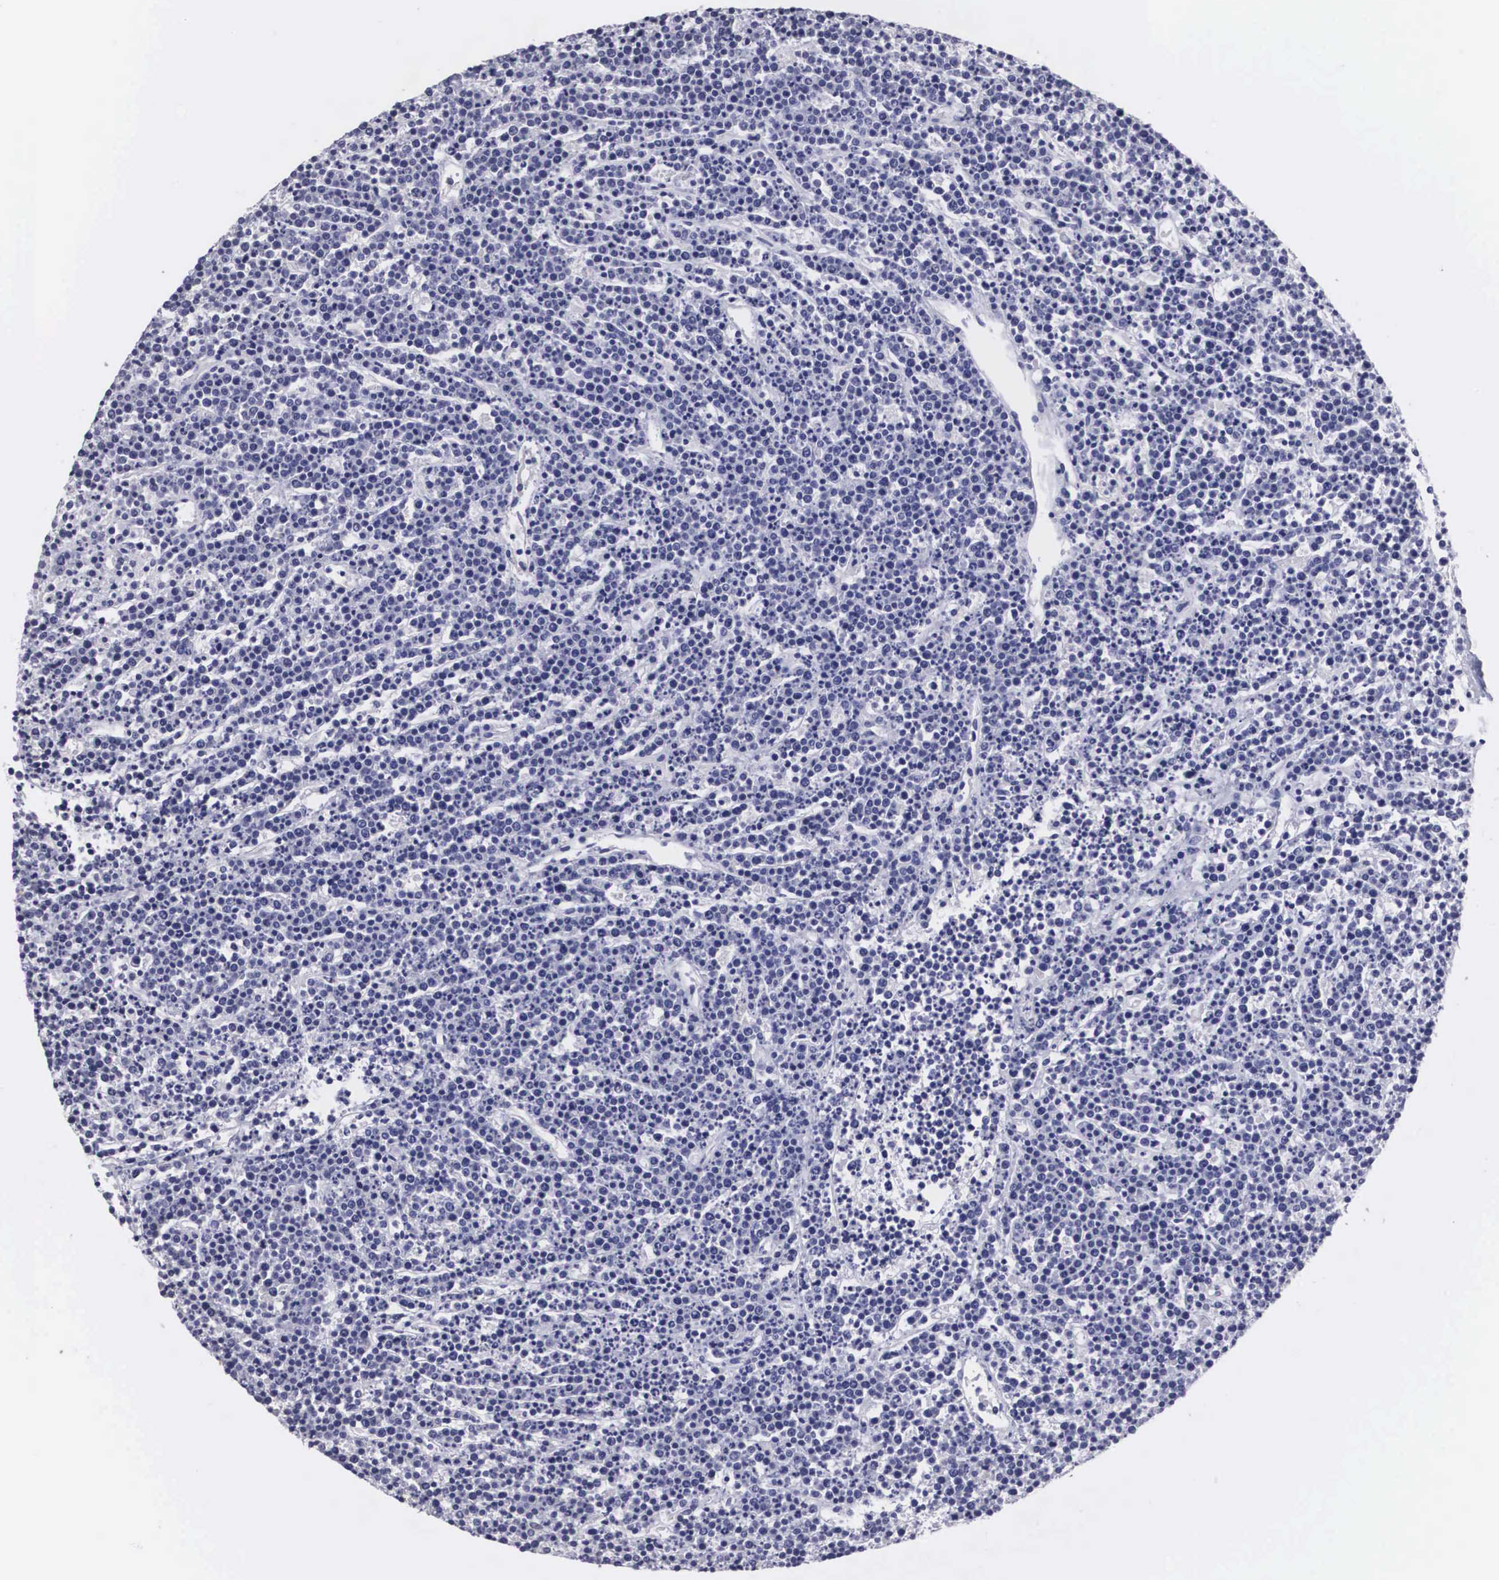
{"staining": {"intensity": "negative", "quantity": "none", "location": "none"}, "tissue": "lymphoma", "cell_type": "Tumor cells", "image_type": "cancer", "snomed": [{"axis": "morphology", "description": "Malignant lymphoma, non-Hodgkin's type, High grade"}, {"axis": "topography", "description": "Ovary"}], "caption": "High power microscopy photomicrograph of an immunohistochemistry micrograph of high-grade malignant lymphoma, non-Hodgkin's type, revealing no significant staining in tumor cells.", "gene": "ARMCX3", "patient": {"sex": "female", "age": 56}}